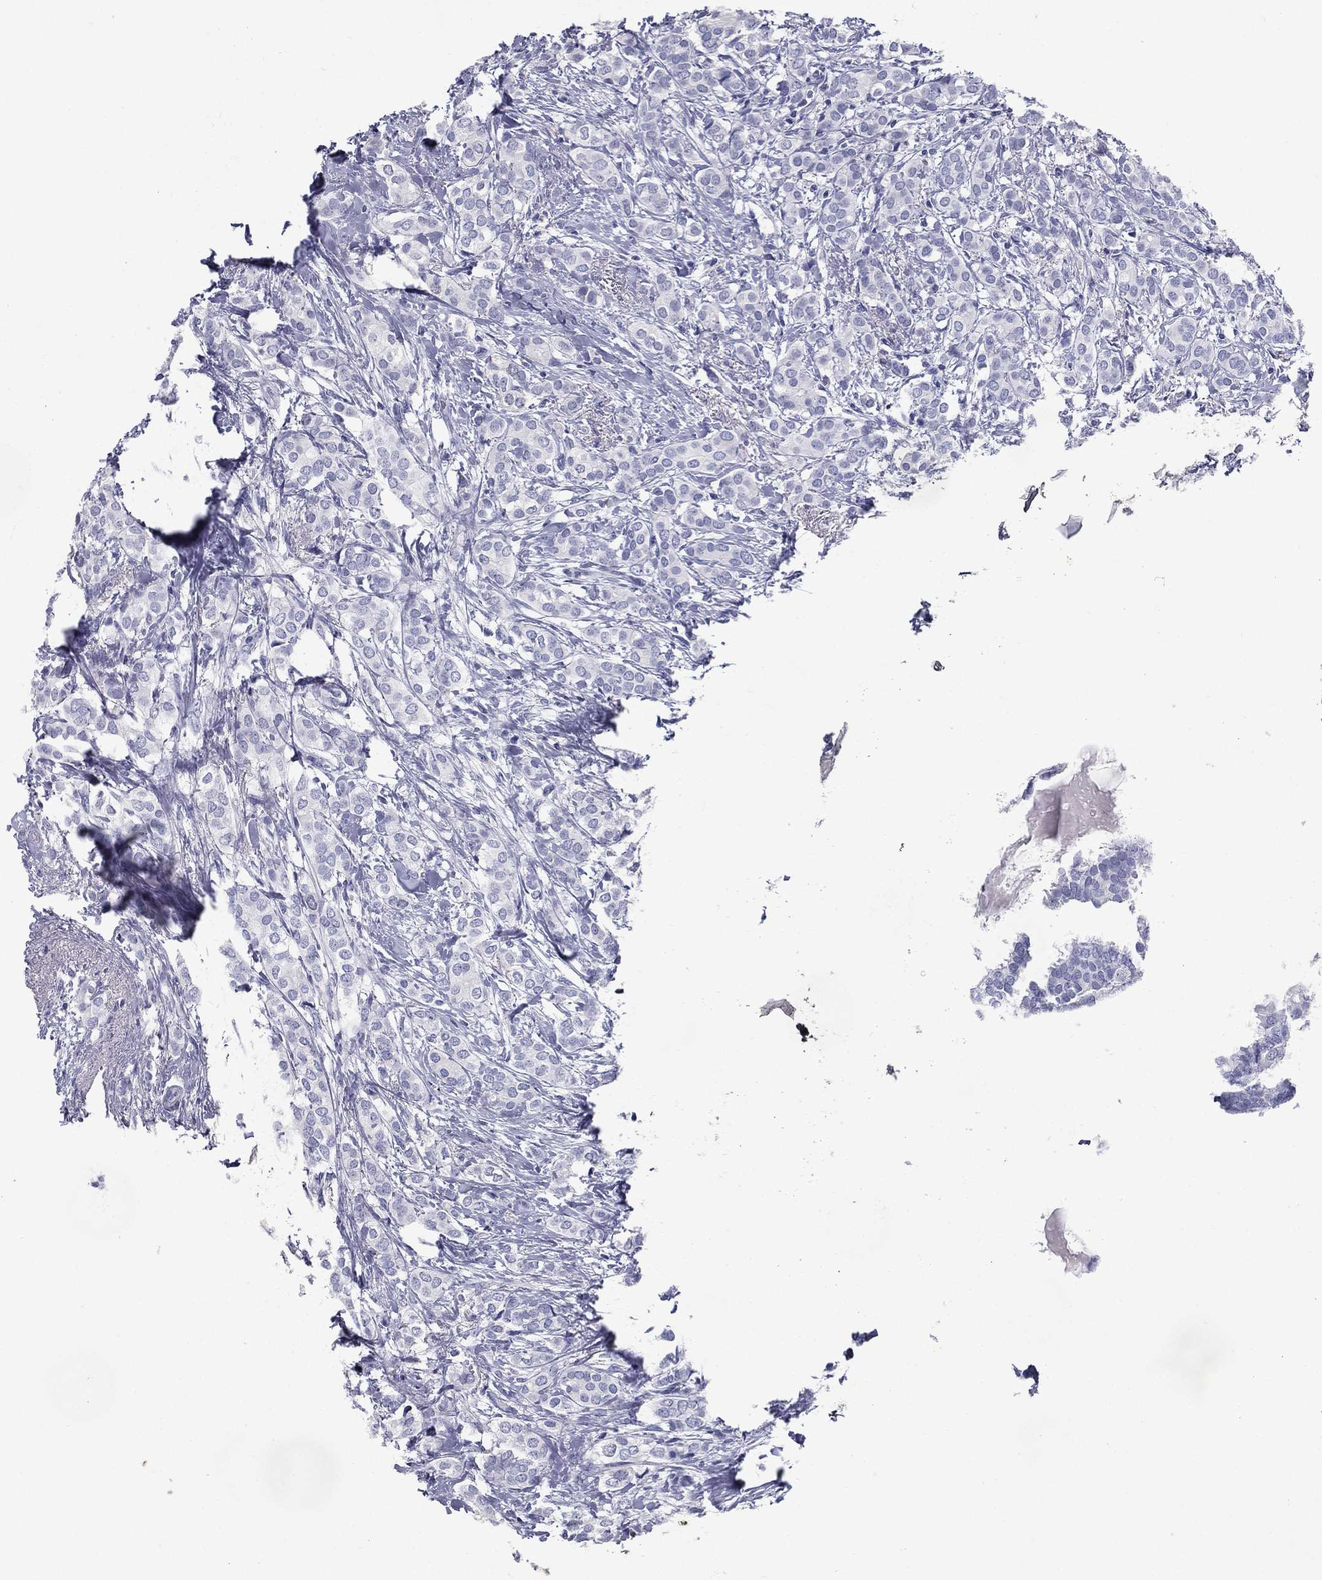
{"staining": {"intensity": "negative", "quantity": "none", "location": "none"}, "tissue": "breast cancer", "cell_type": "Tumor cells", "image_type": "cancer", "snomed": [{"axis": "morphology", "description": "Duct carcinoma"}, {"axis": "topography", "description": "Breast"}], "caption": "Immunohistochemistry (IHC) image of human breast cancer (invasive ductal carcinoma) stained for a protein (brown), which displays no staining in tumor cells.", "gene": "KIF2C", "patient": {"sex": "female", "age": 73}}